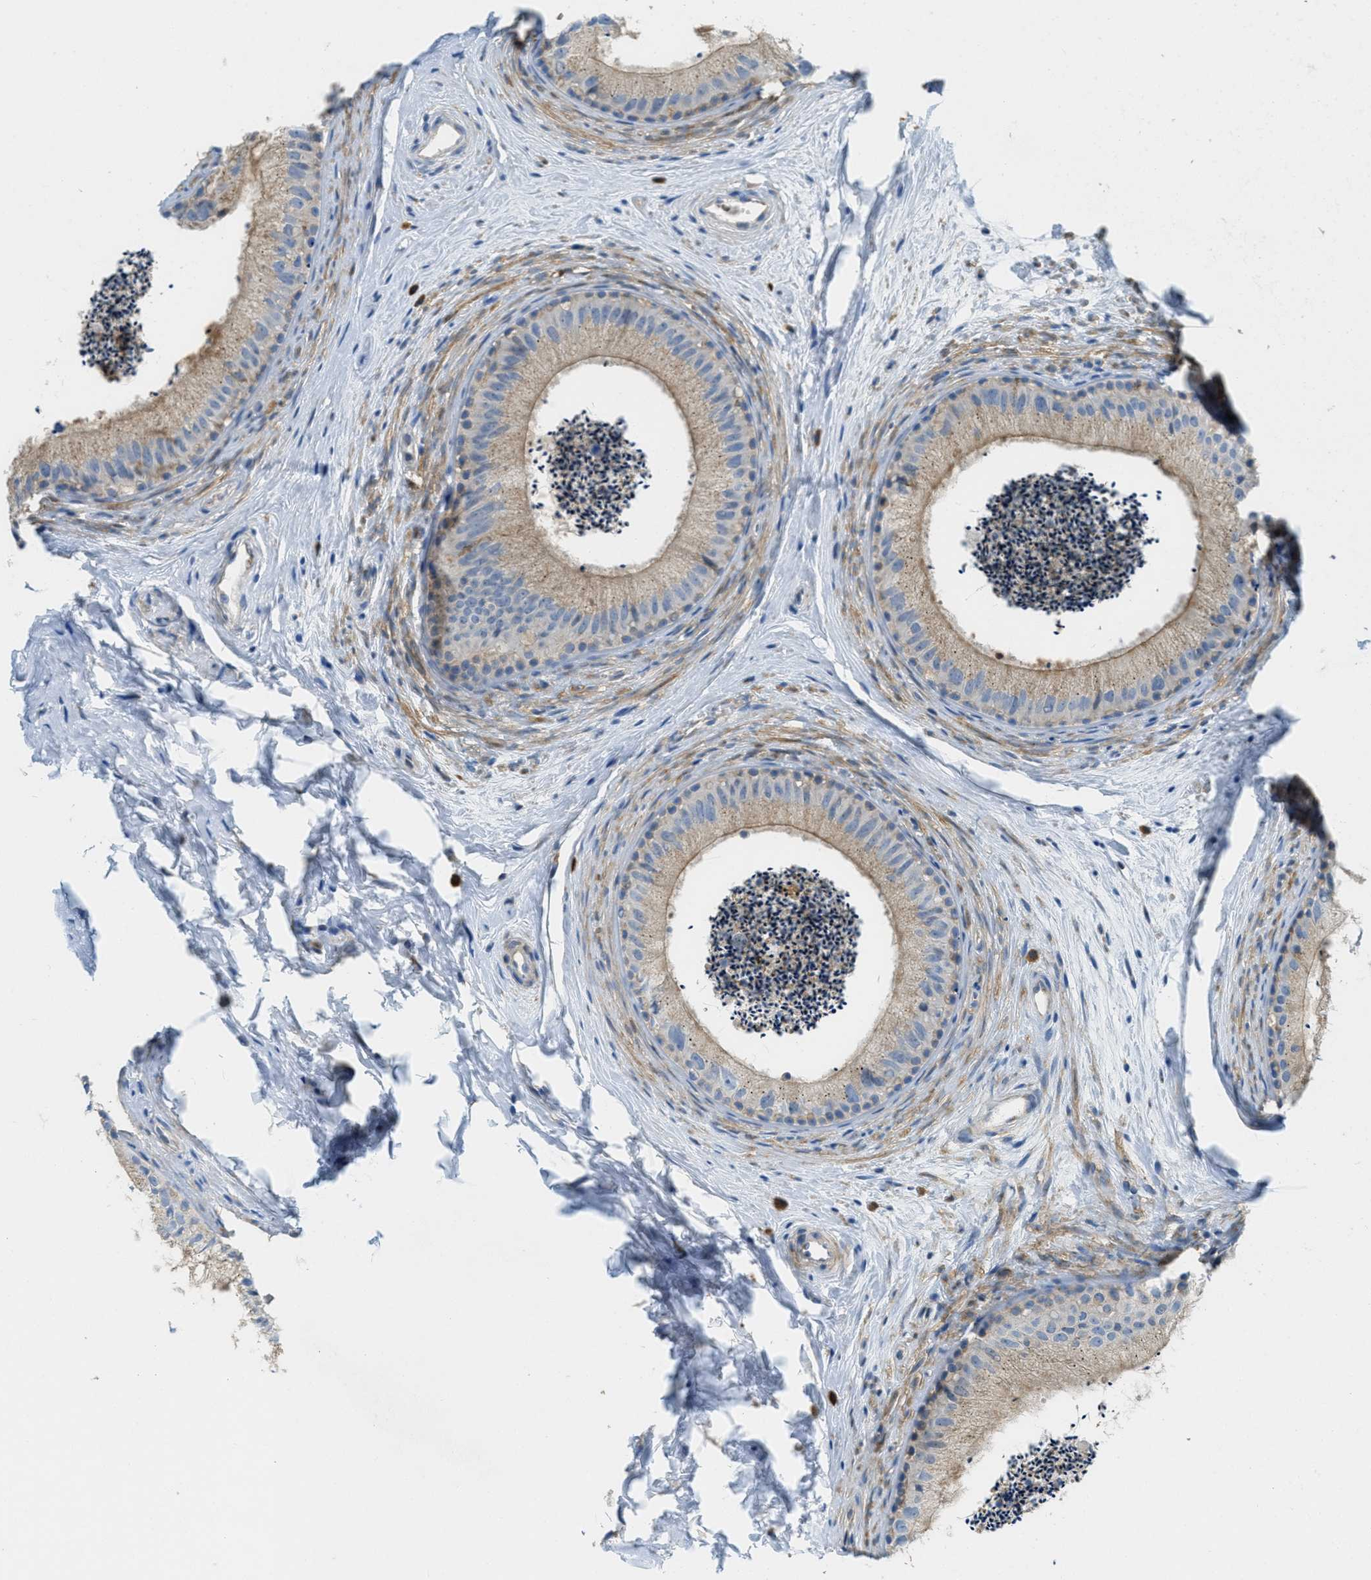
{"staining": {"intensity": "weak", "quantity": ">75%", "location": "cytoplasmic/membranous"}, "tissue": "epididymis", "cell_type": "Glandular cells", "image_type": "normal", "snomed": [{"axis": "morphology", "description": "Normal tissue, NOS"}, {"axis": "topography", "description": "Epididymis"}], "caption": "Normal epididymis was stained to show a protein in brown. There is low levels of weak cytoplasmic/membranous expression in approximately >75% of glandular cells. The protein is stained brown, and the nuclei are stained in blue (DAB IHC with brightfield microscopy, high magnification).", "gene": "RFFL", "patient": {"sex": "male", "age": 56}}